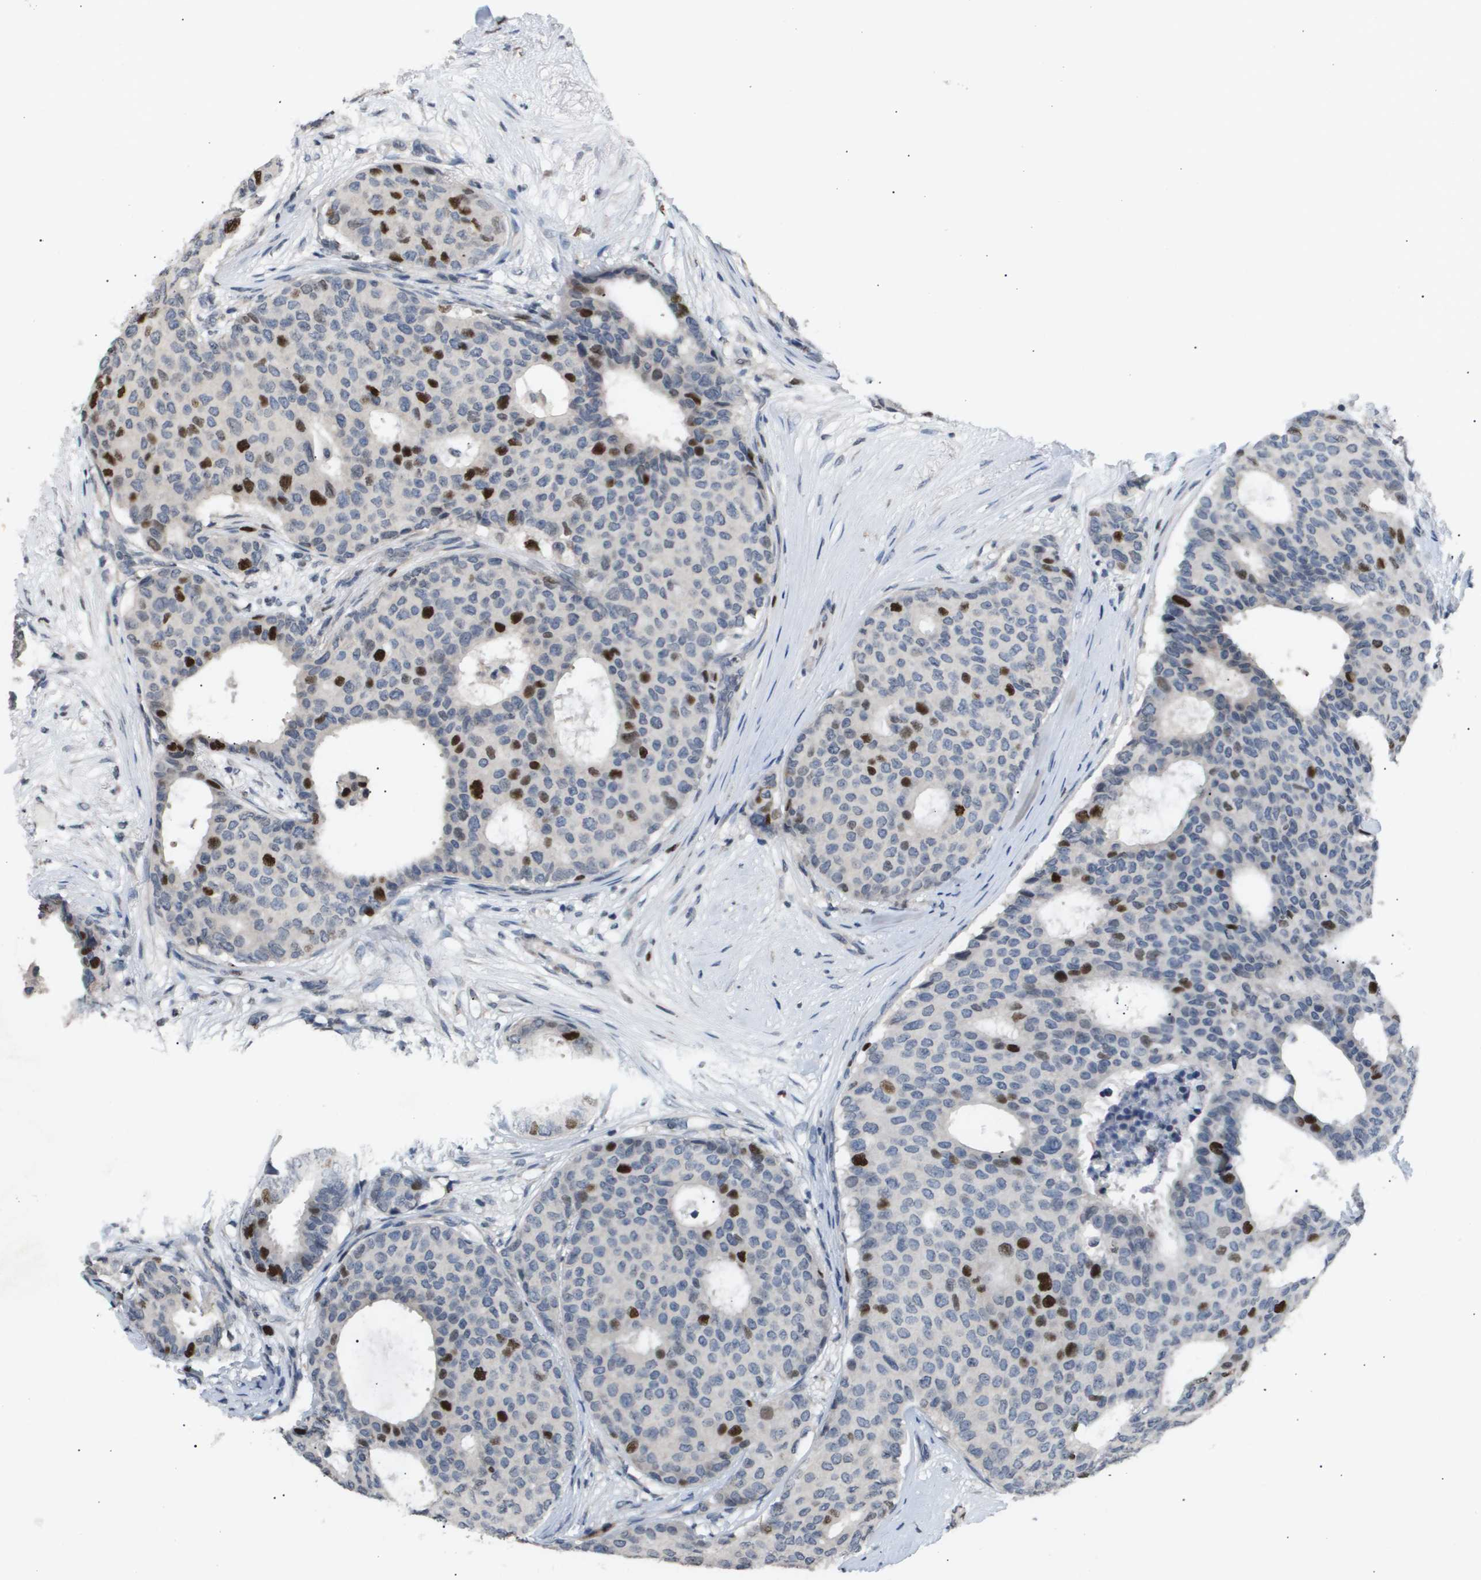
{"staining": {"intensity": "strong", "quantity": "<25%", "location": "nuclear"}, "tissue": "breast cancer", "cell_type": "Tumor cells", "image_type": "cancer", "snomed": [{"axis": "morphology", "description": "Duct carcinoma"}, {"axis": "topography", "description": "Breast"}], "caption": "Breast invasive ductal carcinoma stained for a protein shows strong nuclear positivity in tumor cells. (brown staining indicates protein expression, while blue staining denotes nuclei).", "gene": "ANAPC2", "patient": {"sex": "female", "age": 75}}